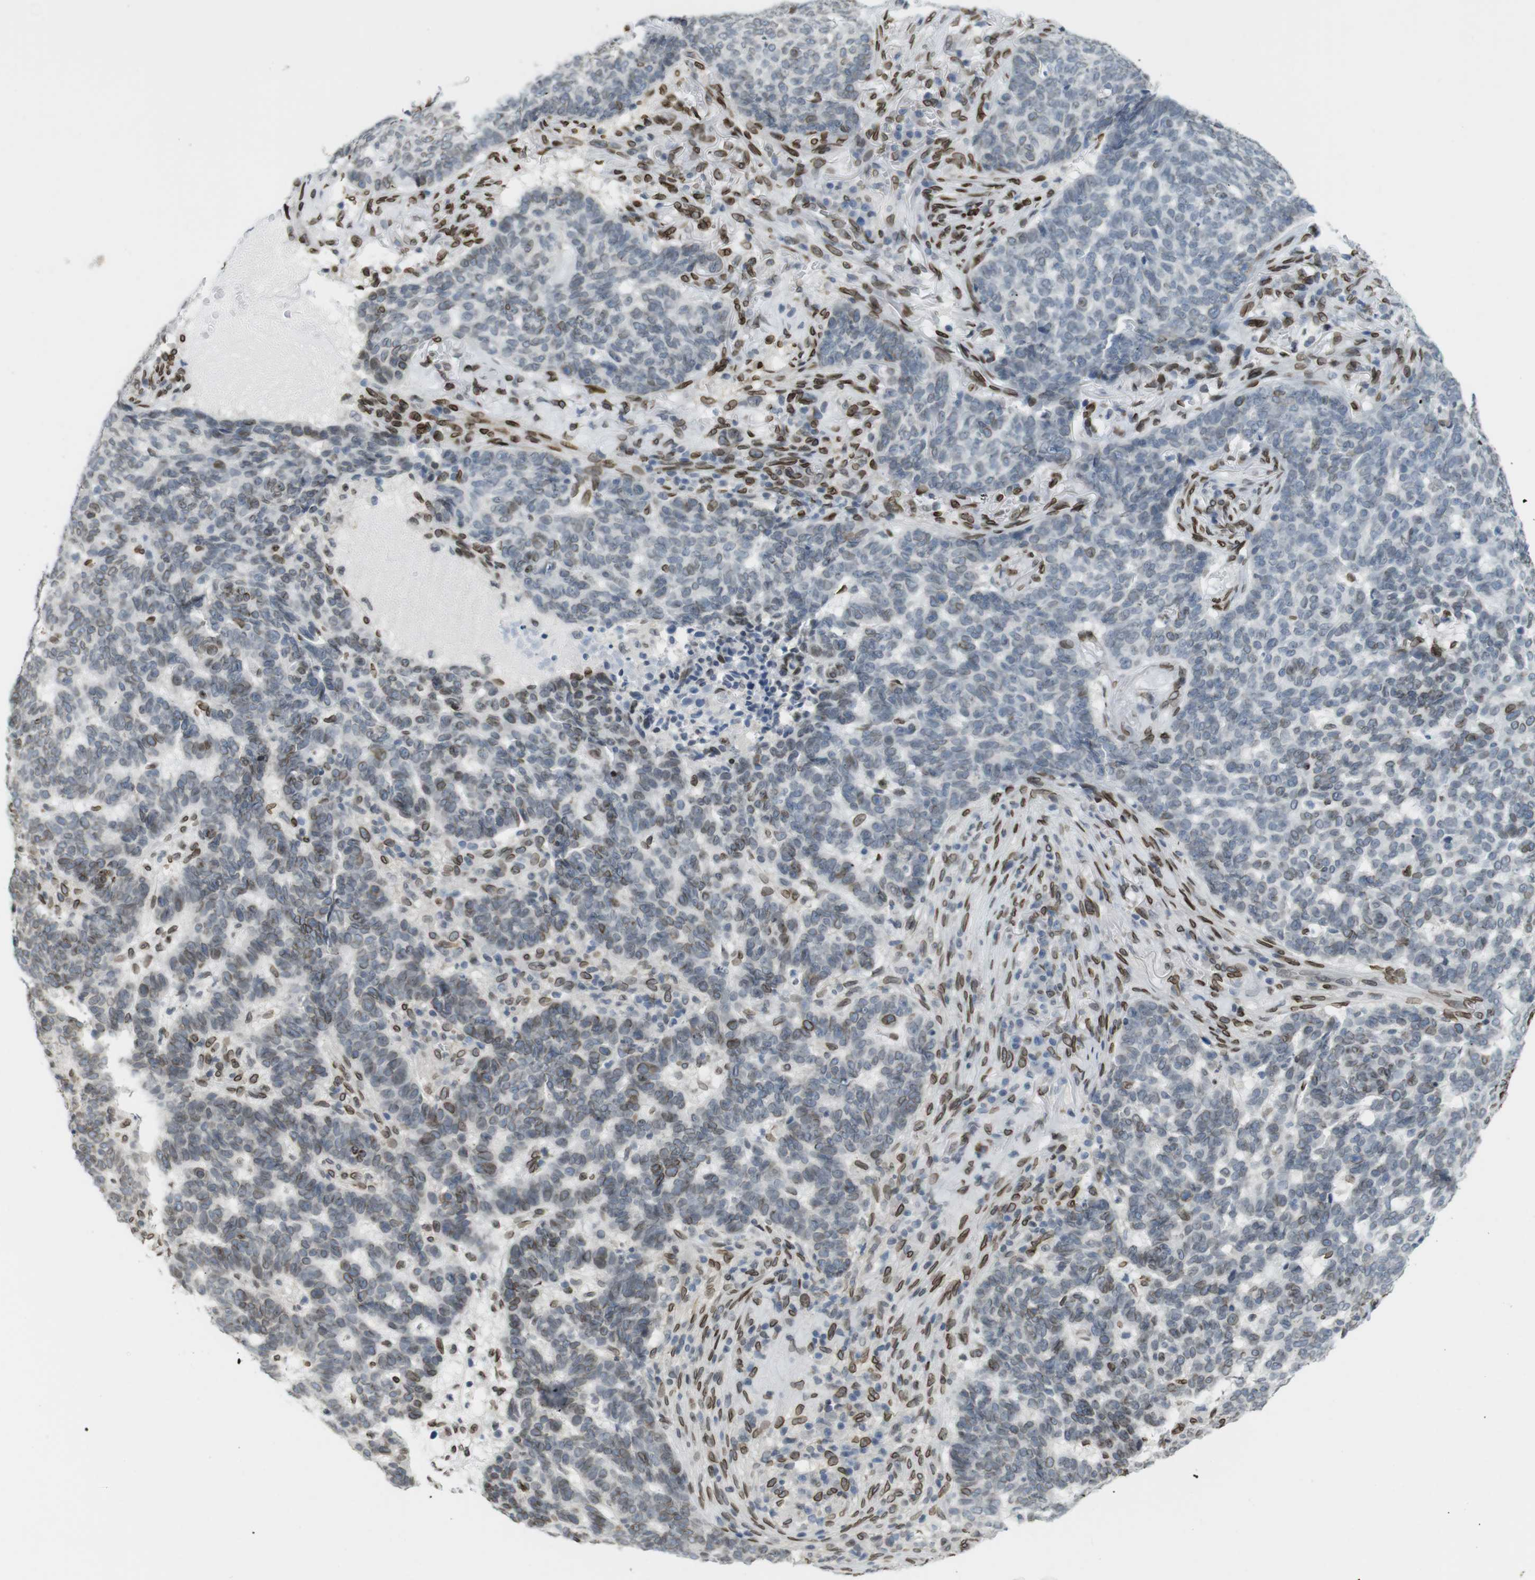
{"staining": {"intensity": "weak", "quantity": "<25%", "location": "nuclear"}, "tissue": "skin cancer", "cell_type": "Tumor cells", "image_type": "cancer", "snomed": [{"axis": "morphology", "description": "Basal cell carcinoma"}, {"axis": "topography", "description": "Skin"}], "caption": "The photomicrograph demonstrates no staining of tumor cells in skin cancer (basal cell carcinoma).", "gene": "ARL6IP6", "patient": {"sex": "male", "age": 85}}